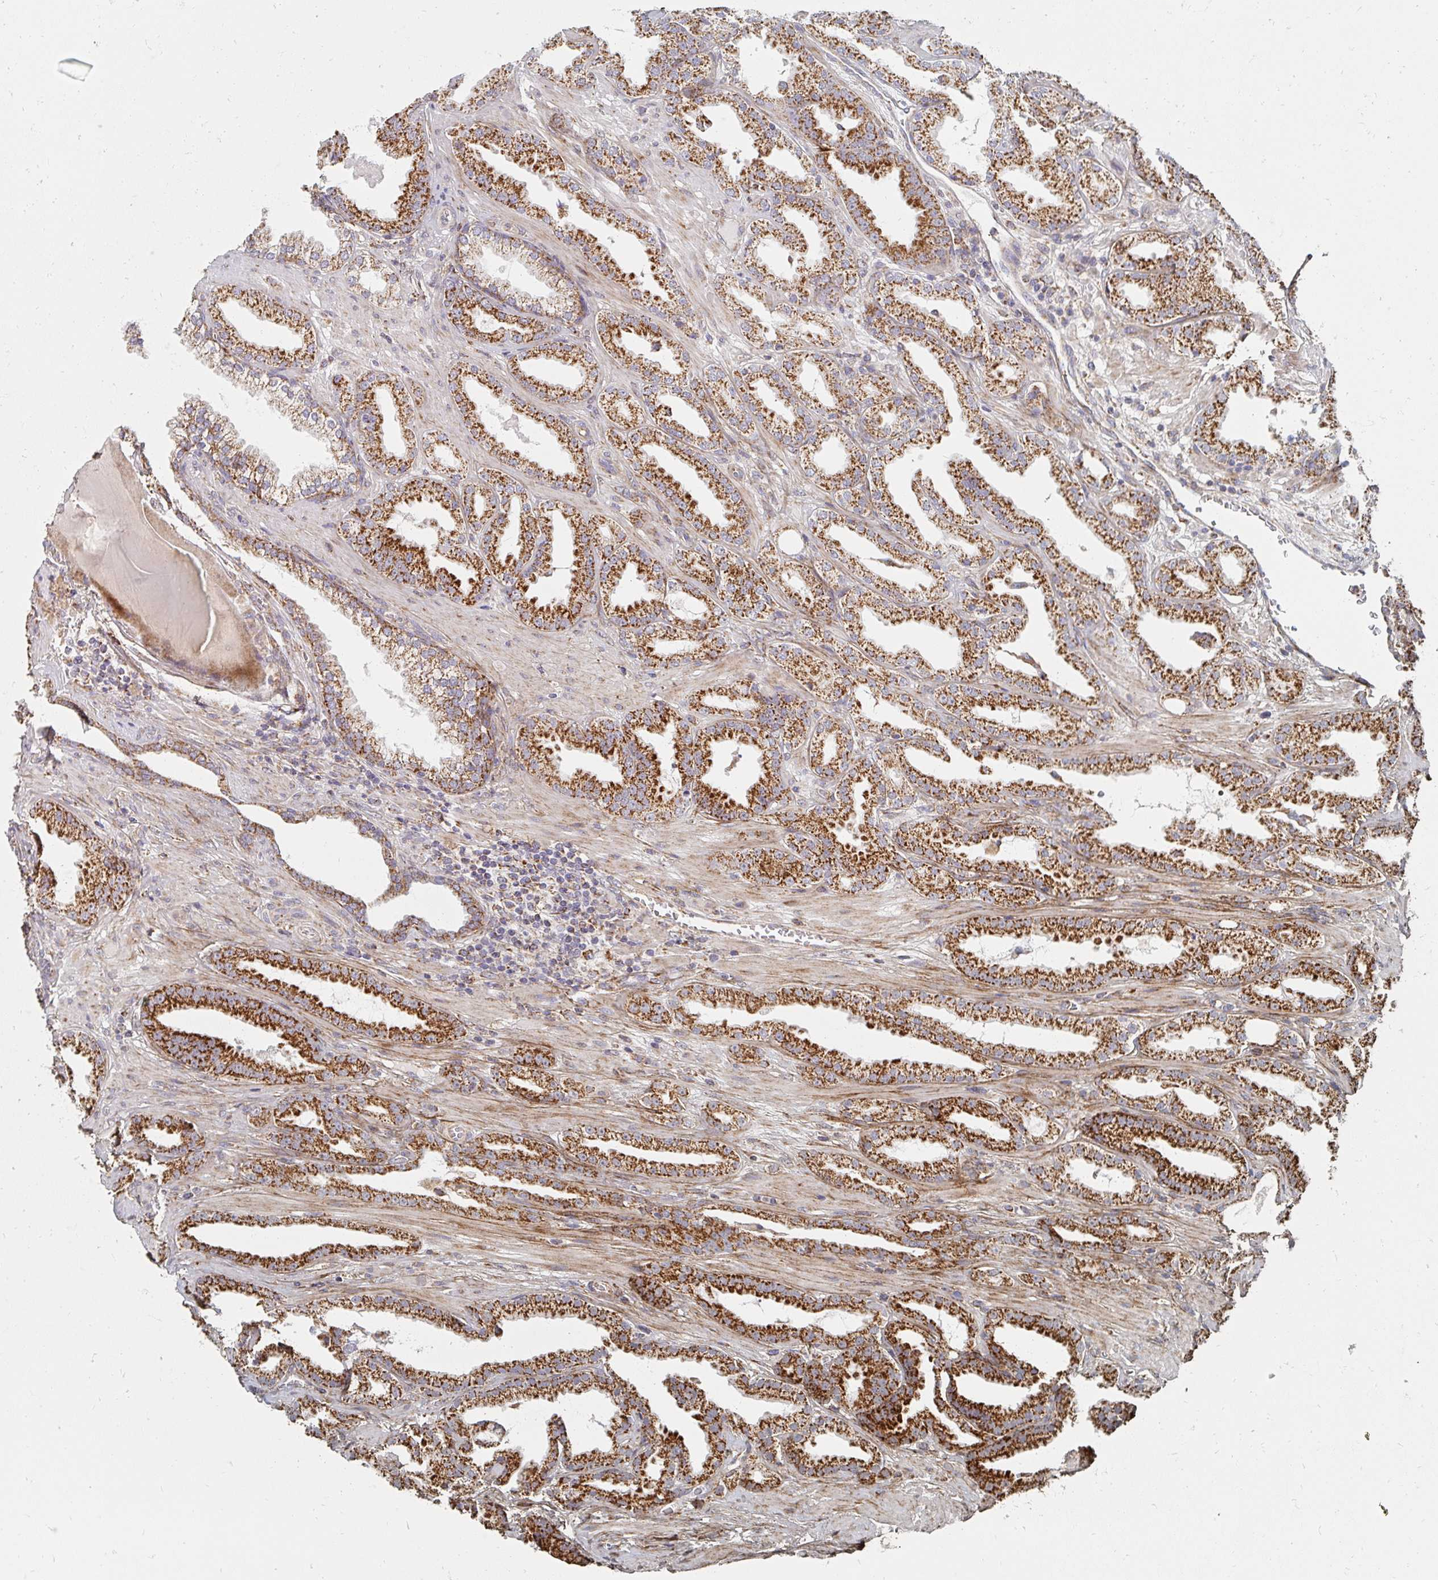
{"staining": {"intensity": "strong", "quantity": ">75%", "location": "cytoplasmic/membranous"}, "tissue": "prostate cancer", "cell_type": "Tumor cells", "image_type": "cancer", "snomed": [{"axis": "morphology", "description": "Adenocarcinoma, Low grade"}, {"axis": "topography", "description": "Prostate"}], "caption": "Adenocarcinoma (low-grade) (prostate) stained for a protein (brown) exhibits strong cytoplasmic/membranous positive staining in about >75% of tumor cells.", "gene": "MAVS", "patient": {"sex": "male", "age": 61}}